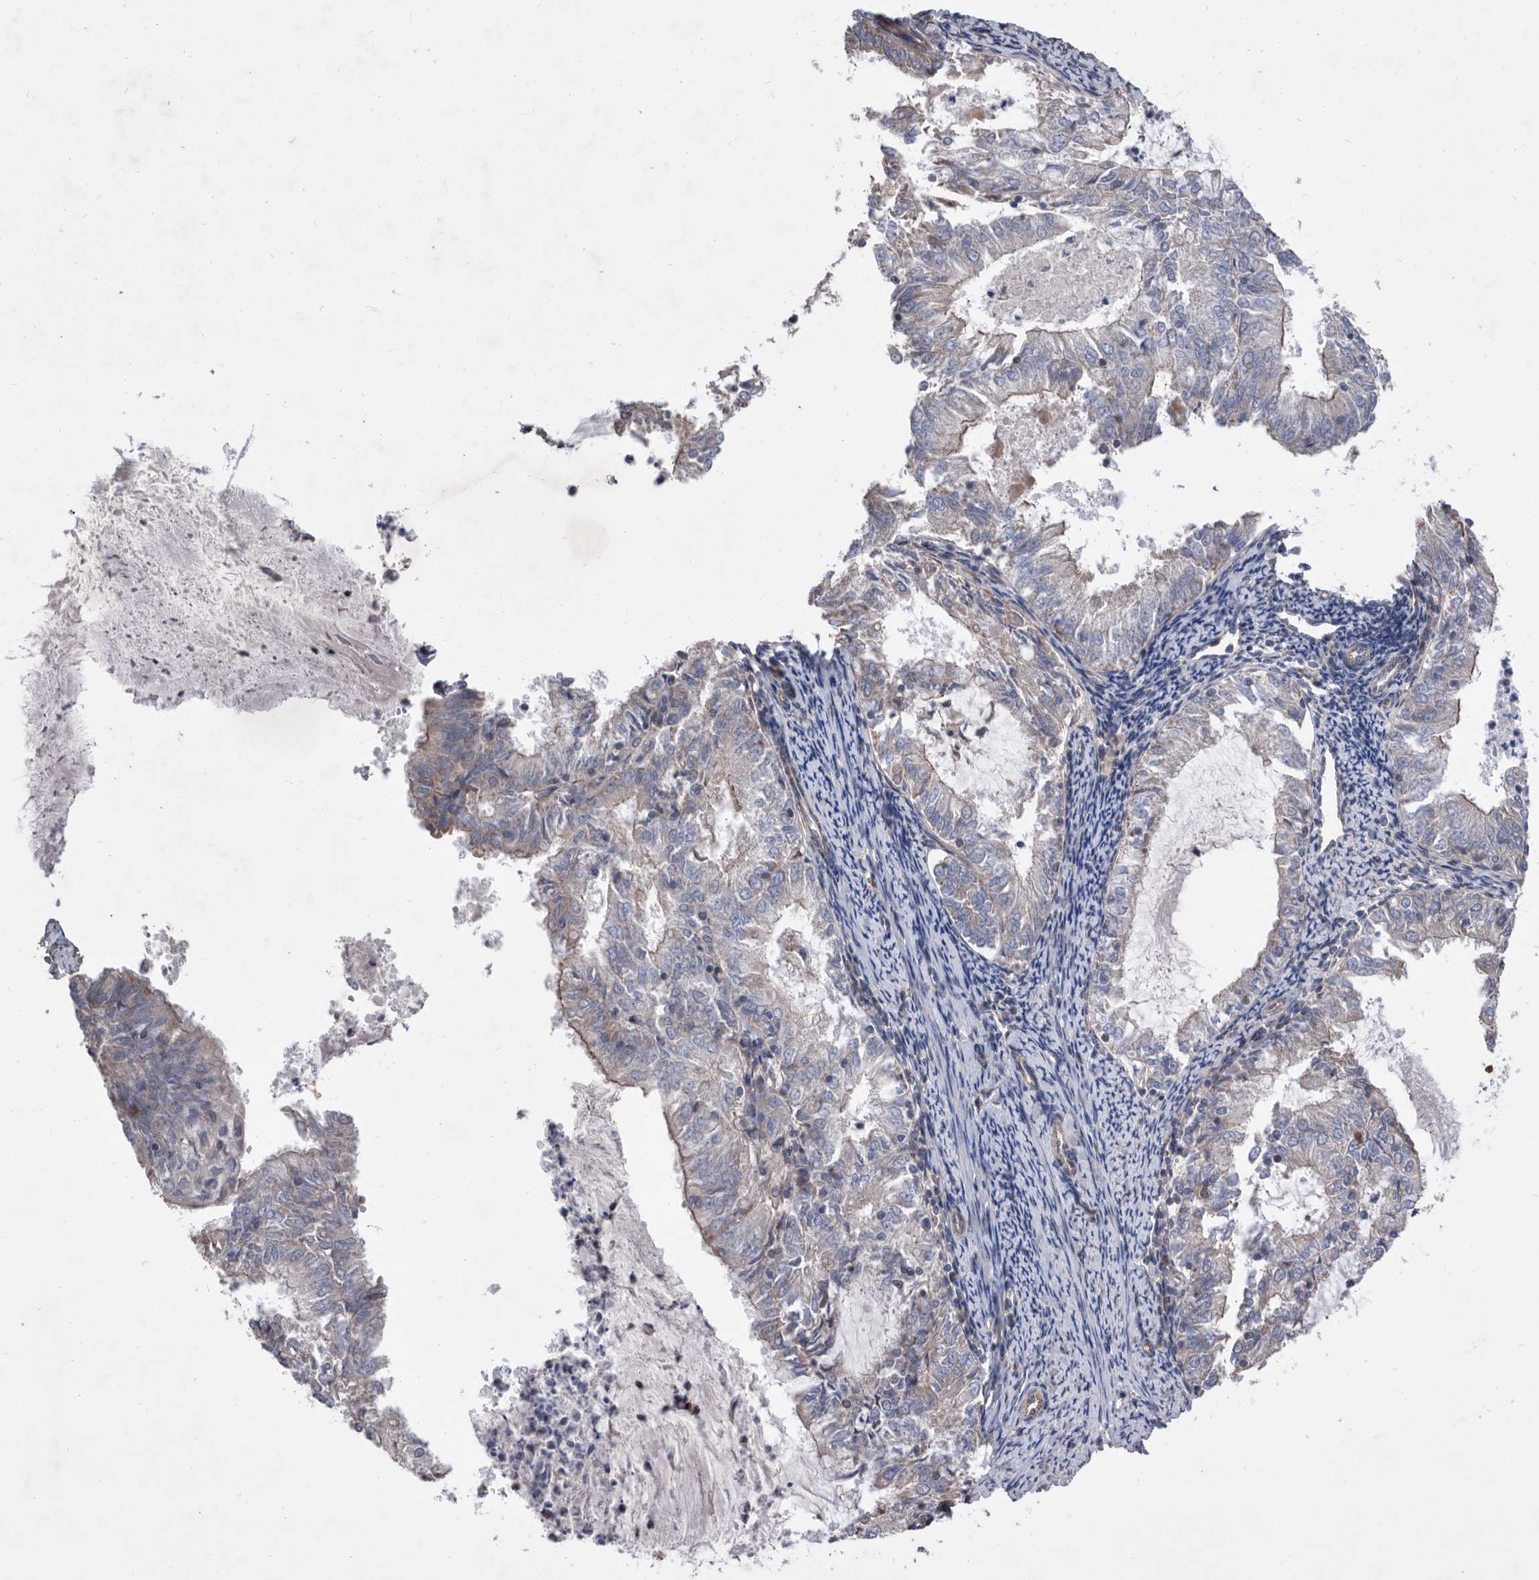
{"staining": {"intensity": "weak", "quantity": "<25%", "location": "cytoplasmic/membranous"}, "tissue": "endometrial cancer", "cell_type": "Tumor cells", "image_type": "cancer", "snomed": [{"axis": "morphology", "description": "Adenocarcinoma, NOS"}, {"axis": "topography", "description": "Endometrium"}], "caption": "The micrograph reveals no significant staining in tumor cells of endometrial cancer.", "gene": "ATP13A3", "patient": {"sex": "female", "age": 57}}